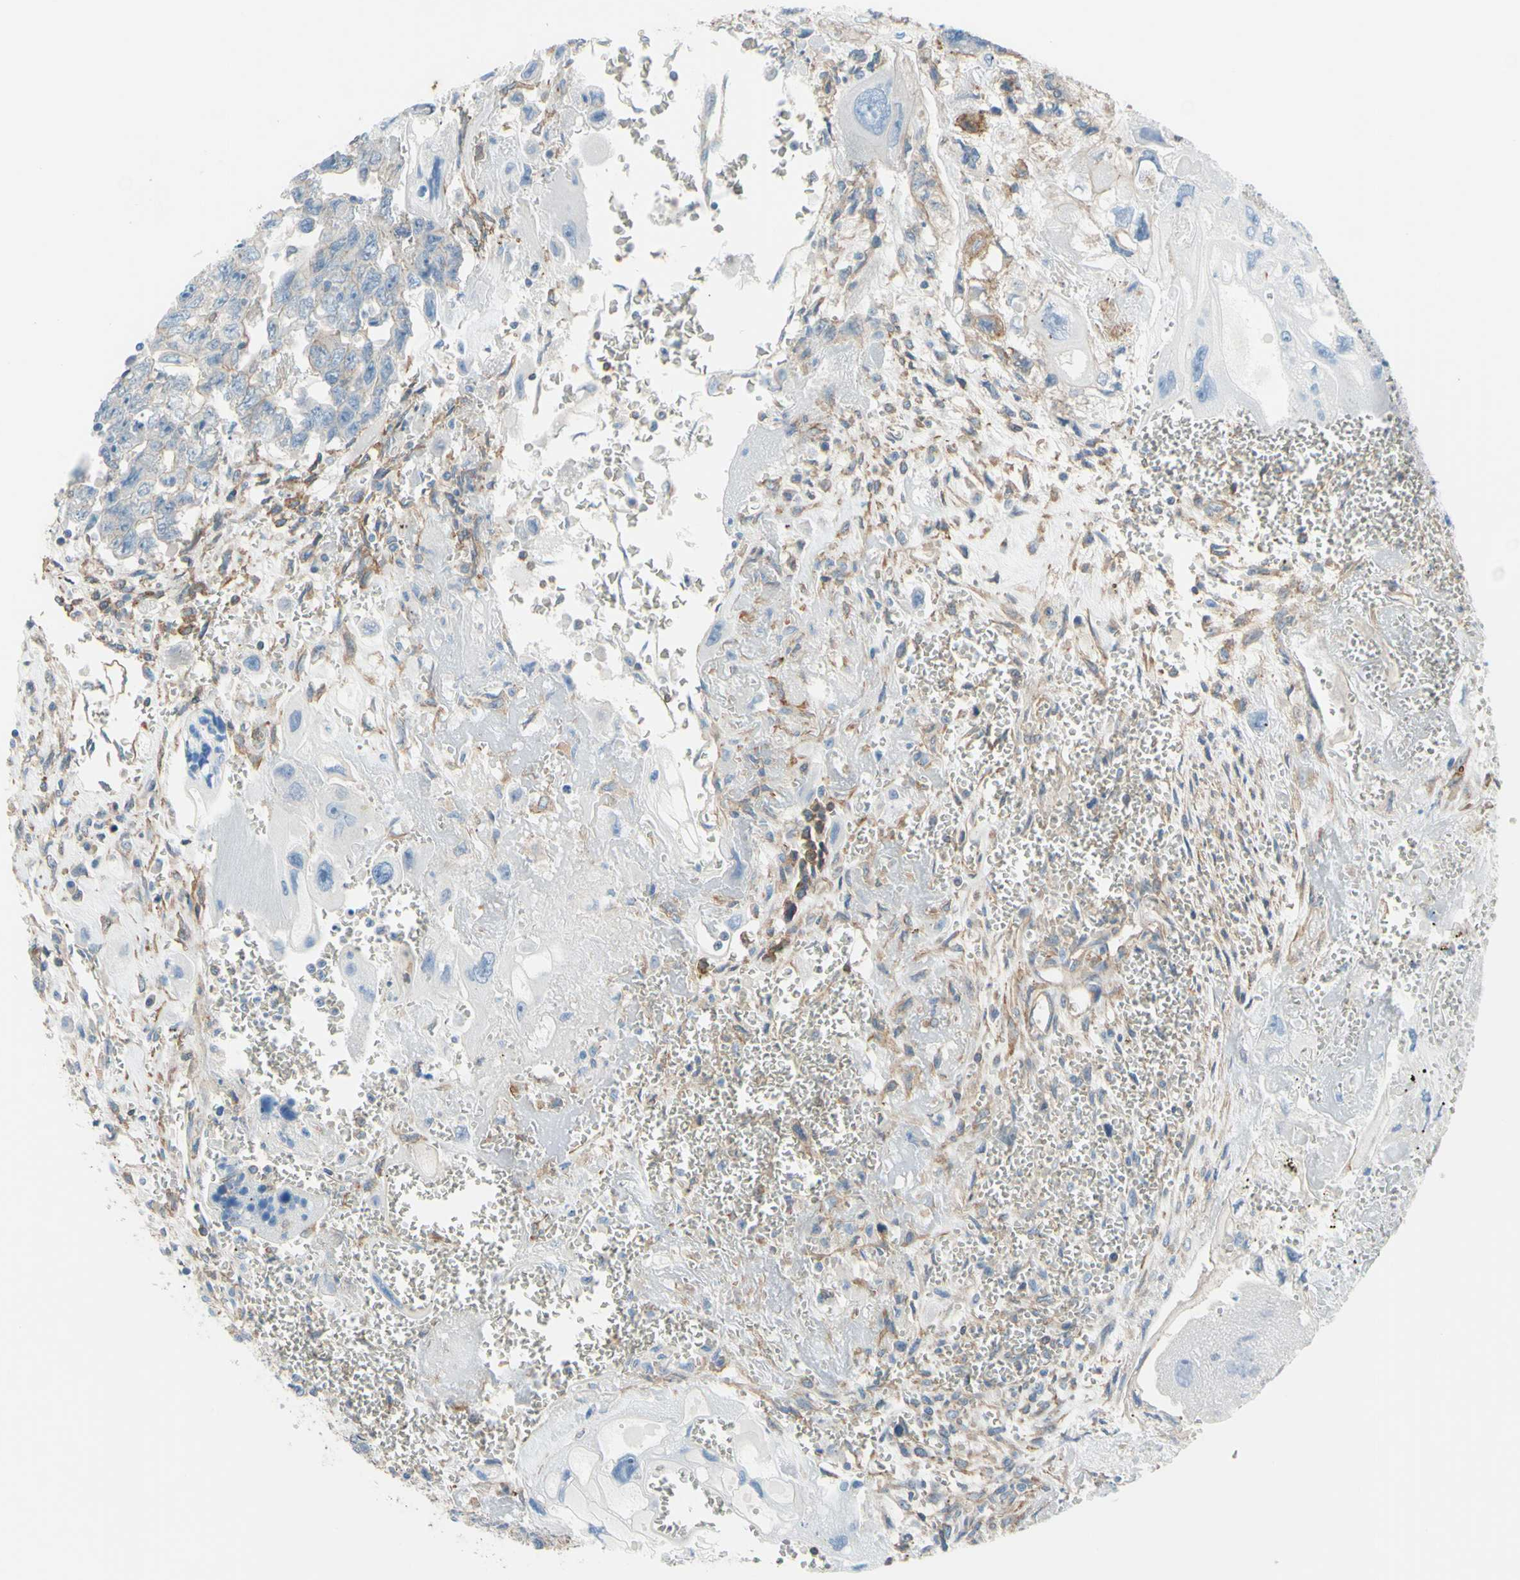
{"staining": {"intensity": "negative", "quantity": "none", "location": "none"}, "tissue": "testis cancer", "cell_type": "Tumor cells", "image_type": "cancer", "snomed": [{"axis": "morphology", "description": "Carcinoma, Embryonal, NOS"}, {"axis": "topography", "description": "Testis"}], "caption": "Tumor cells are negative for protein expression in human testis embryonal carcinoma.", "gene": "ADD1", "patient": {"sex": "male", "age": 28}}